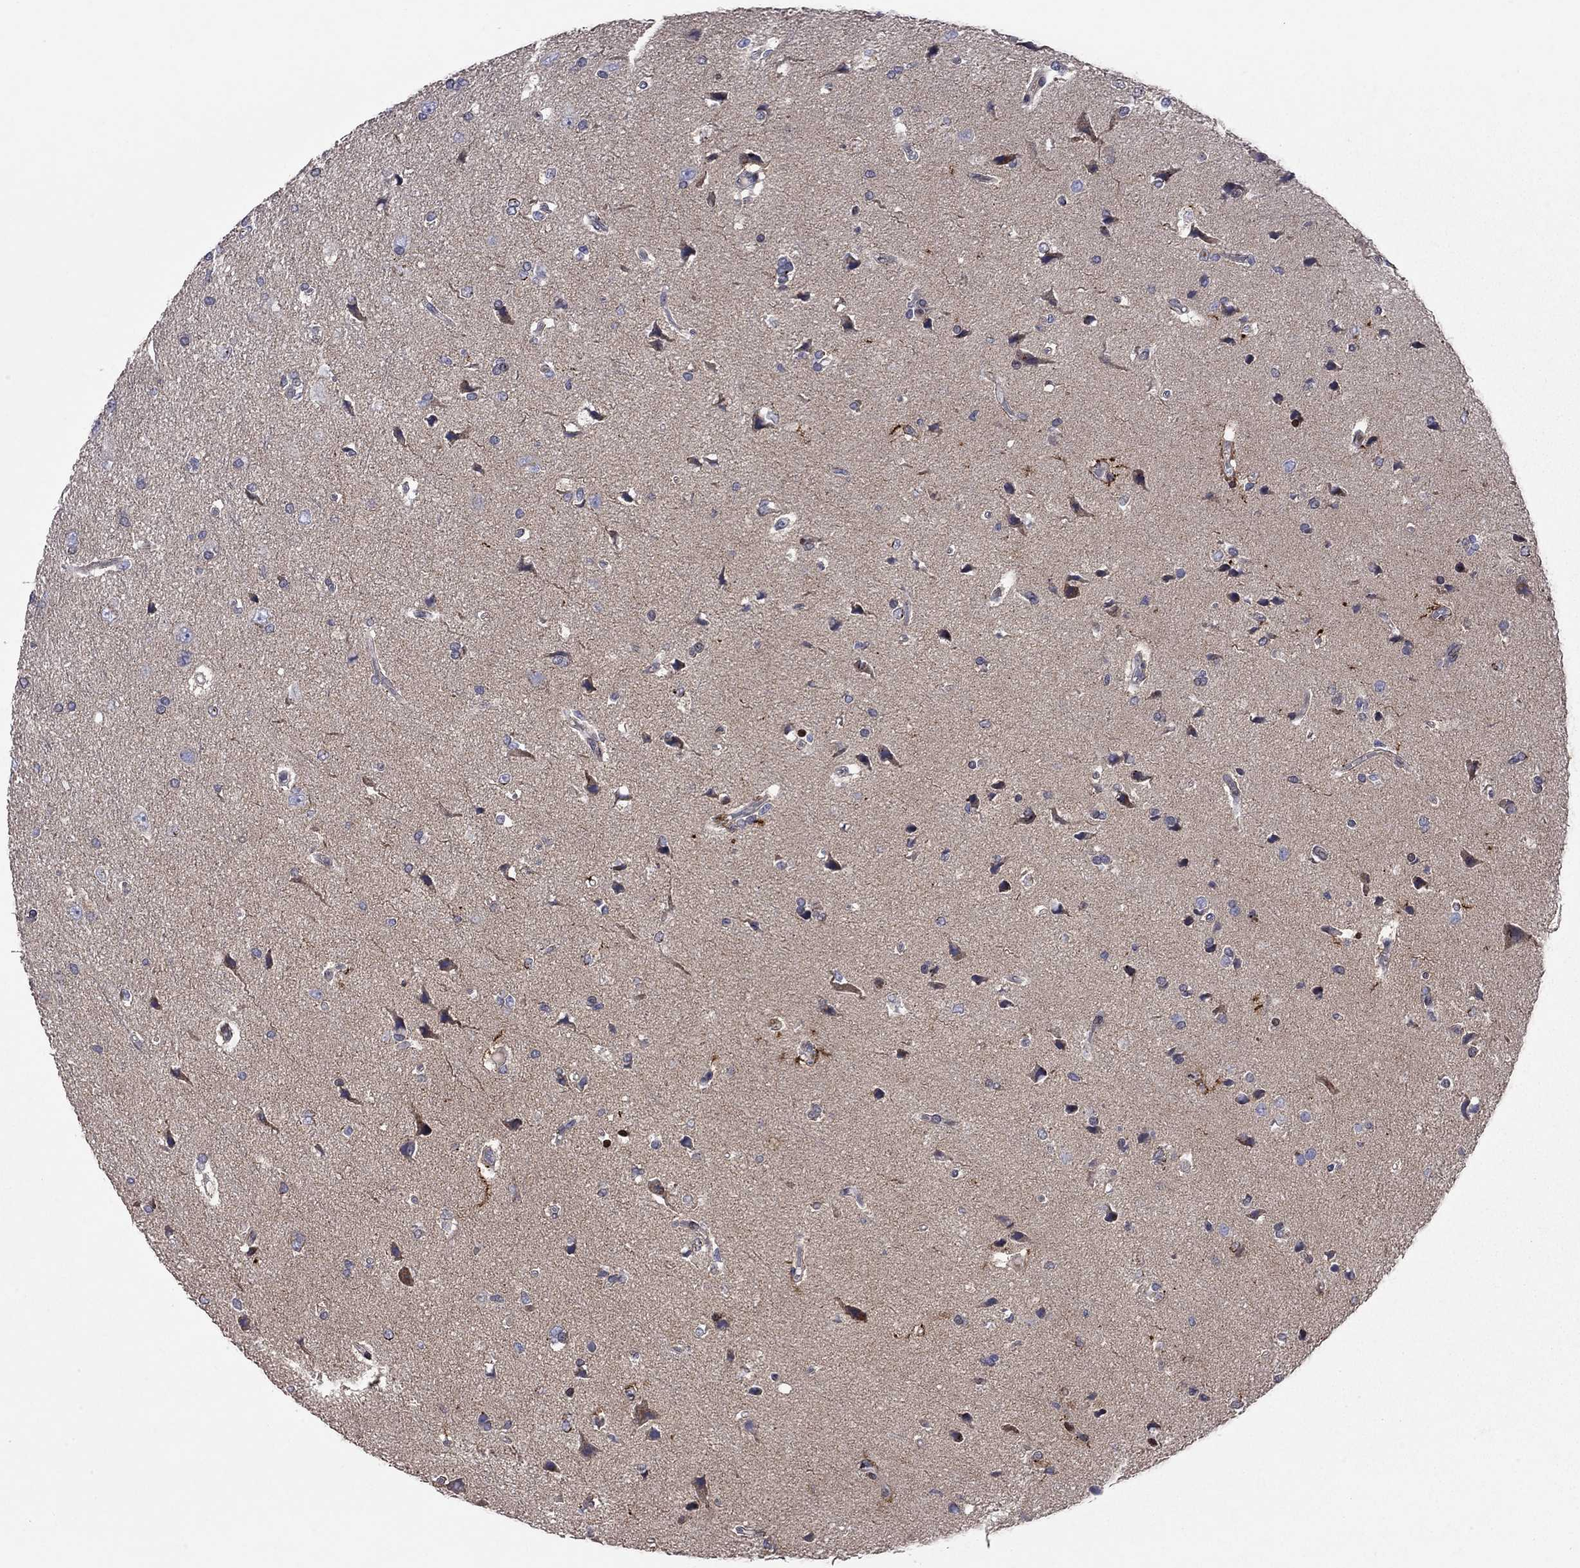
{"staining": {"intensity": "negative", "quantity": "none", "location": "none"}, "tissue": "glioma", "cell_type": "Tumor cells", "image_type": "cancer", "snomed": [{"axis": "morphology", "description": "Glioma, malignant, High grade"}, {"axis": "topography", "description": "Brain"}], "caption": "Immunohistochemical staining of glioma shows no significant expression in tumor cells.", "gene": "ERN2", "patient": {"sex": "female", "age": 63}}